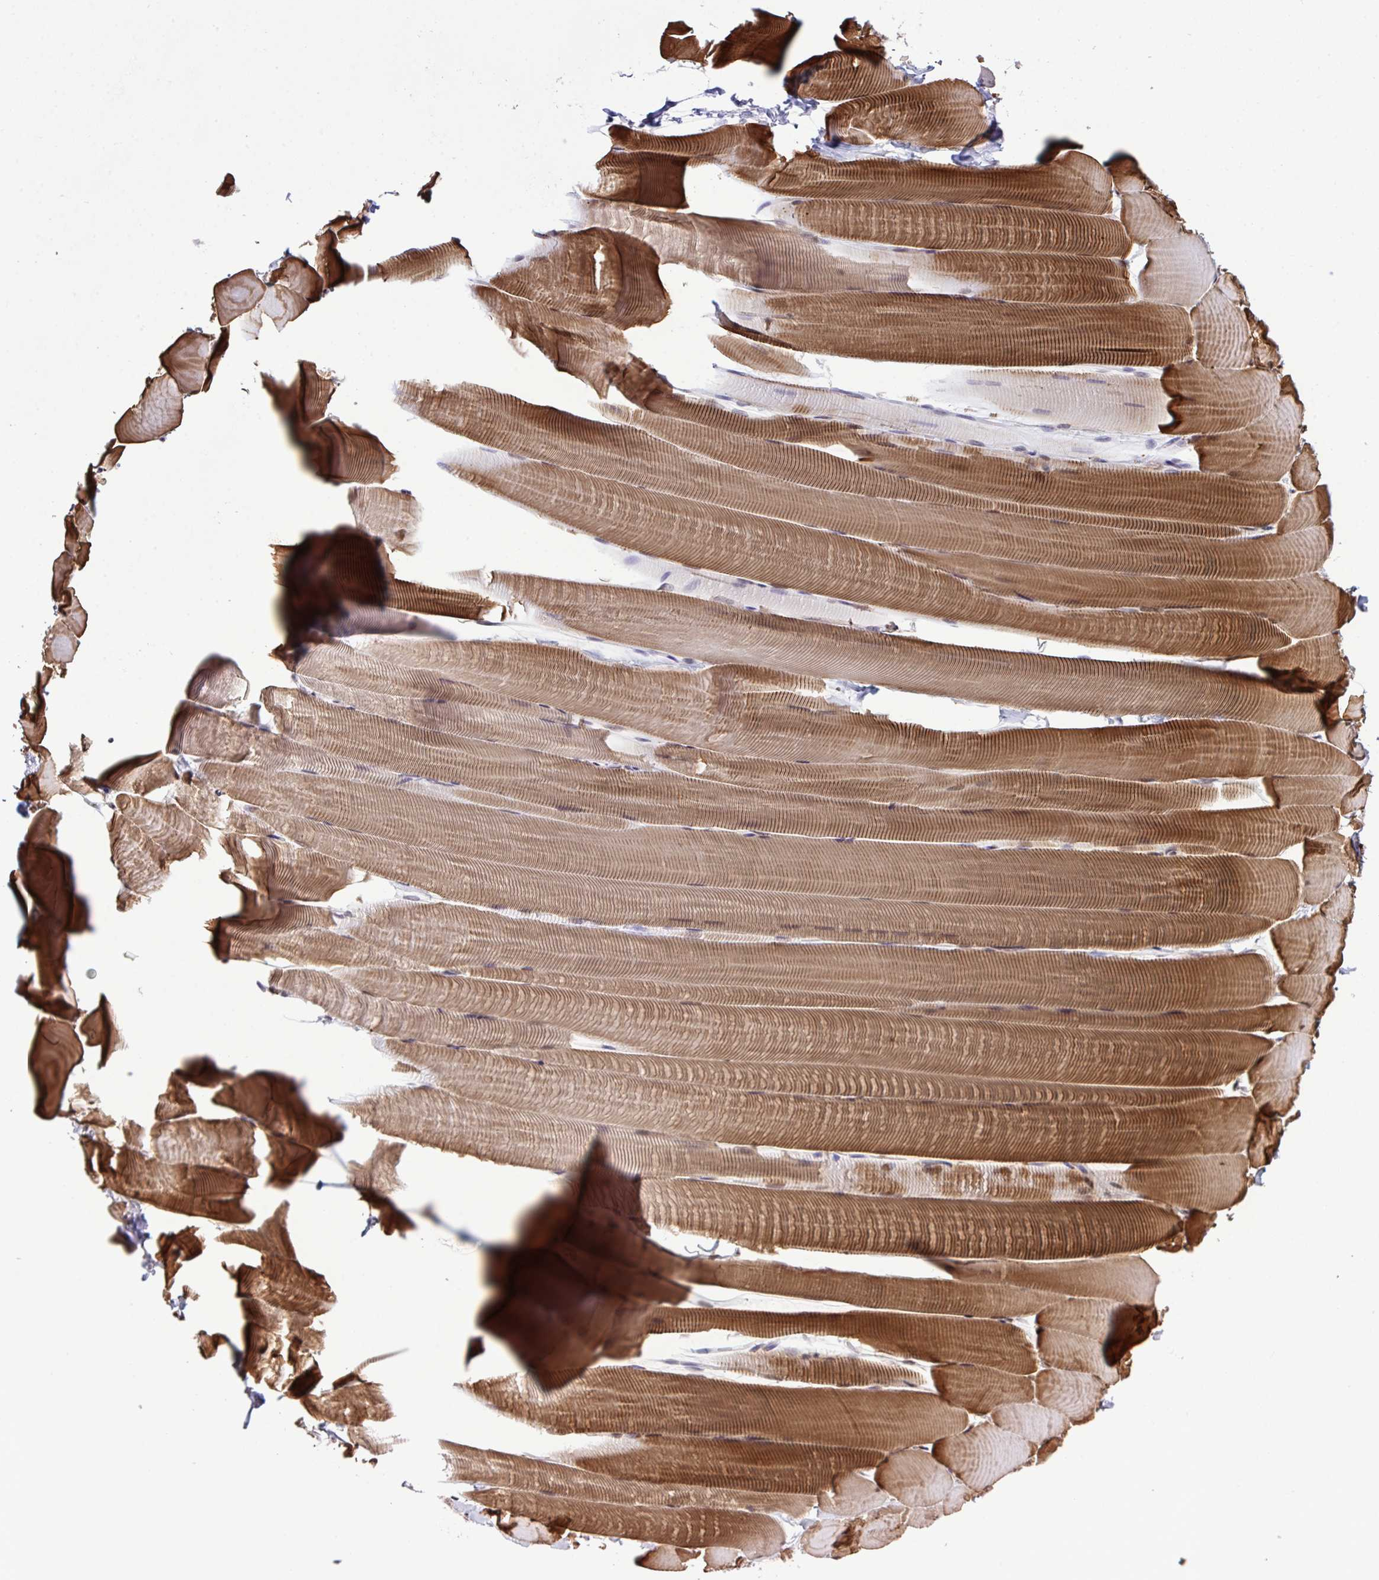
{"staining": {"intensity": "strong", "quantity": ">75%", "location": "cytoplasmic/membranous"}, "tissue": "skeletal muscle", "cell_type": "Myocytes", "image_type": "normal", "snomed": [{"axis": "morphology", "description": "Normal tissue, NOS"}, {"axis": "topography", "description": "Skeletal muscle"}], "caption": "Myocytes demonstrate high levels of strong cytoplasmic/membranous positivity in approximately >75% of cells in unremarkable human skeletal muscle. (DAB IHC with brightfield microscopy, high magnification).", "gene": "SYNPO2L", "patient": {"sex": "male", "age": 25}}